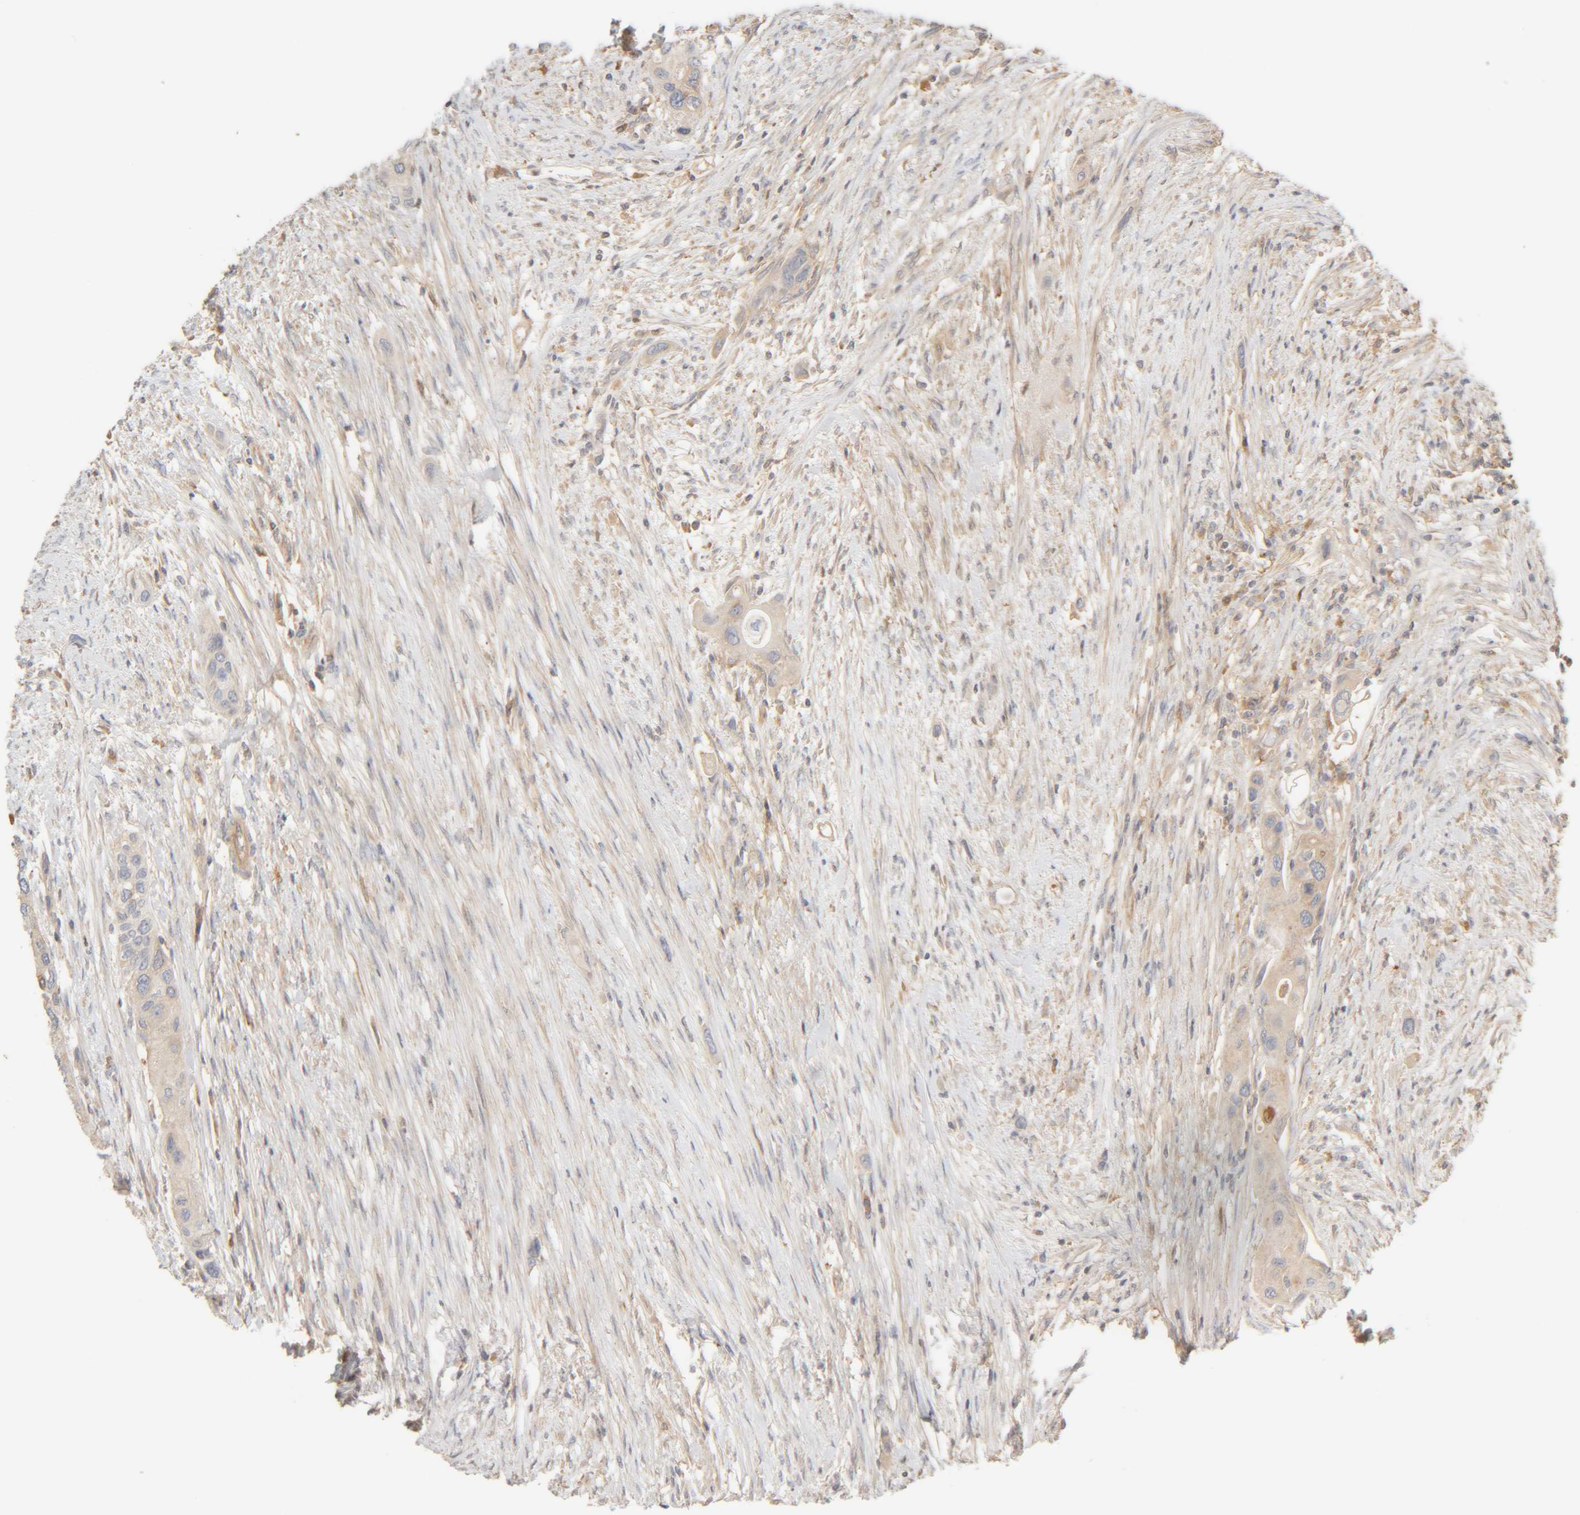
{"staining": {"intensity": "negative", "quantity": "none", "location": "none"}, "tissue": "urothelial cancer", "cell_type": "Tumor cells", "image_type": "cancer", "snomed": [{"axis": "morphology", "description": "Urothelial carcinoma, High grade"}, {"axis": "topography", "description": "Urinary bladder"}], "caption": "This is an immunohistochemistry (IHC) image of urothelial carcinoma (high-grade). There is no positivity in tumor cells.", "gene": "TMEM192", "patient": {"sex": "female", "age": 56}}